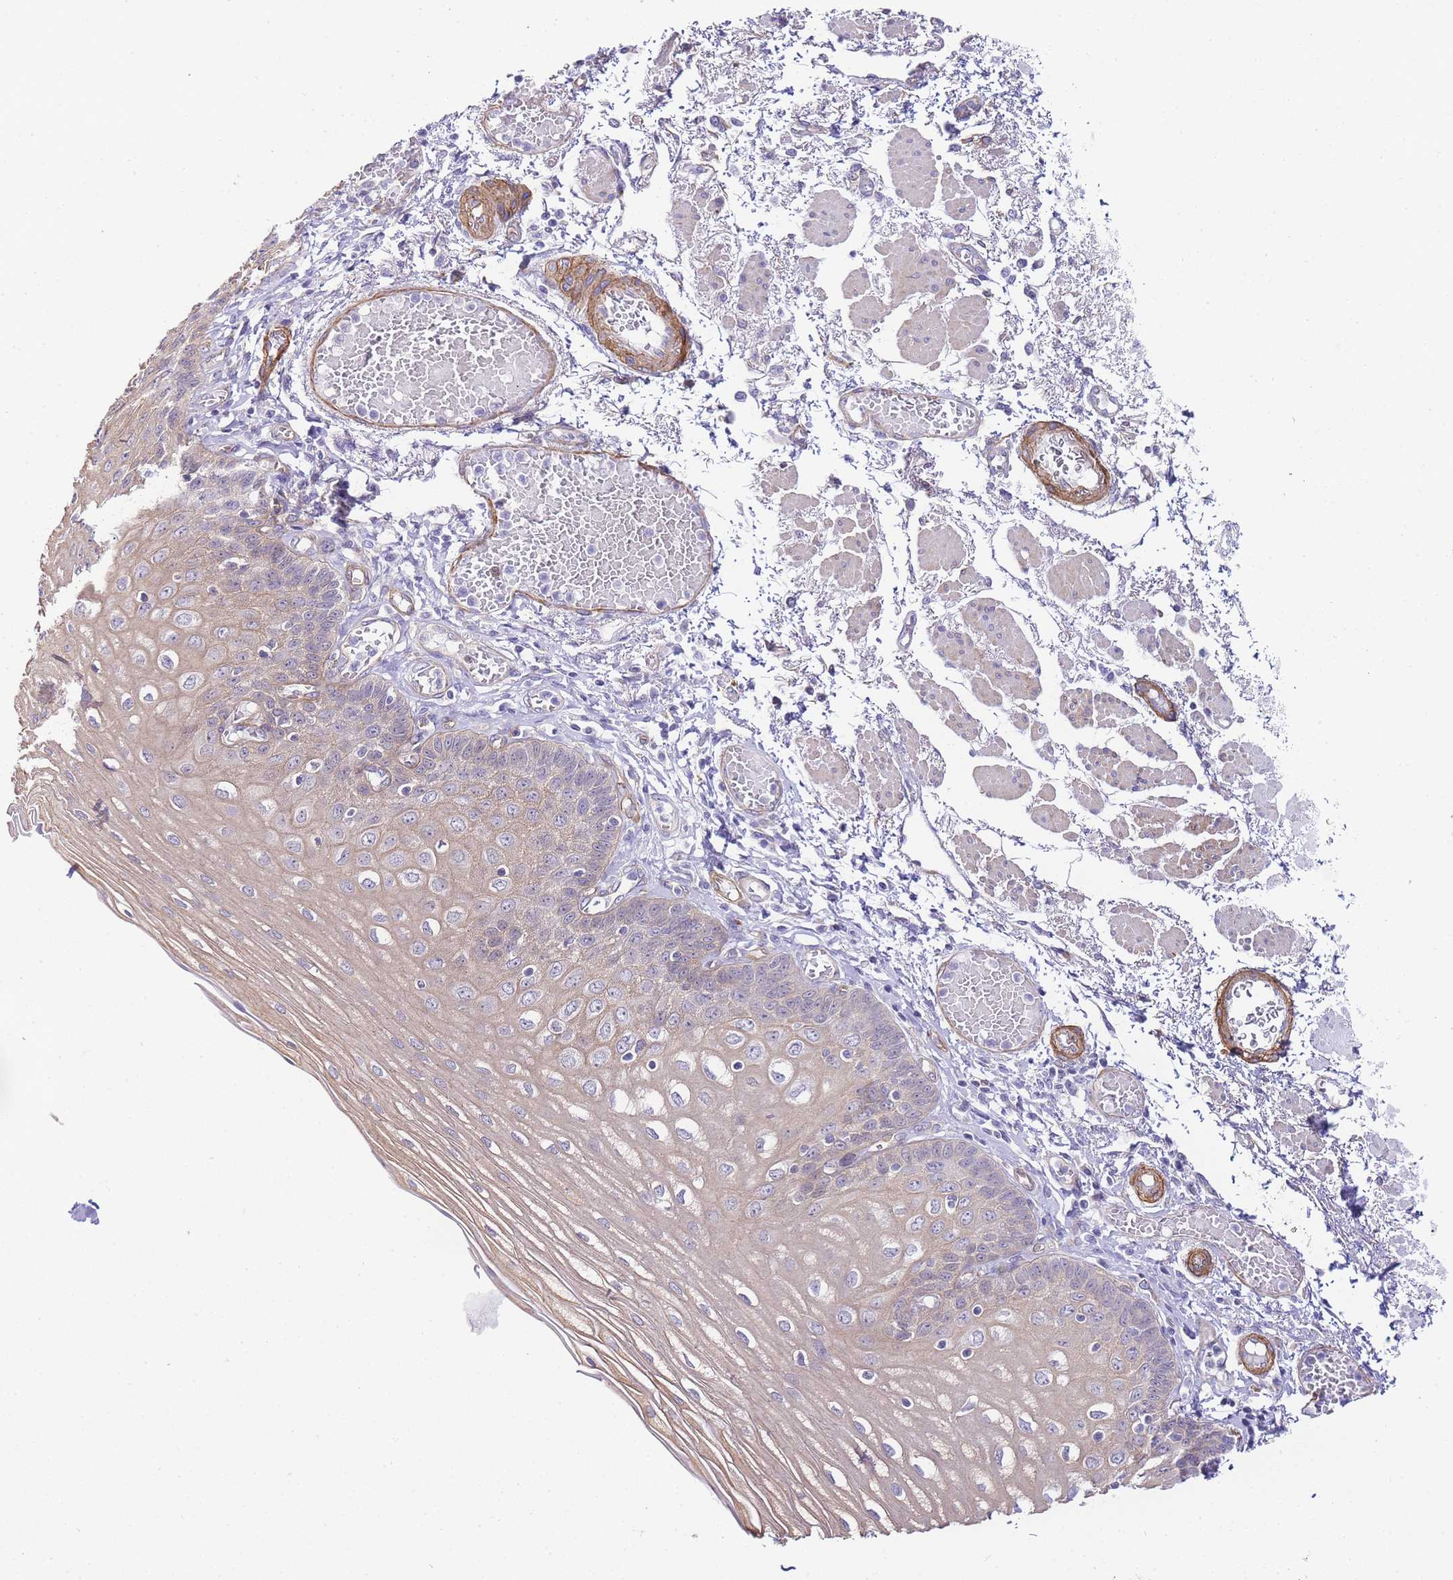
{"staining": {"intensity": "weak", "quantity": "<25%", "location": "cytoplasmic/membranous"}, "tissue": "esophagus", "cell_type": "Squamous epithelial cells", "image_type": "normal", "snomed": [{"axis": "morphology", "description": "Normal tissue, NOS"}, {"axis": "topography", "description": "Esophagus"}], "caption": "DAB (3,3'-diaminobenzidine) immunohistochemical staining of unremarkable esophagus exhibits no significant expression in squamous epithelial cells.", "gene": "PDCD7", "patient": {"sex": "male", "age": 81}}